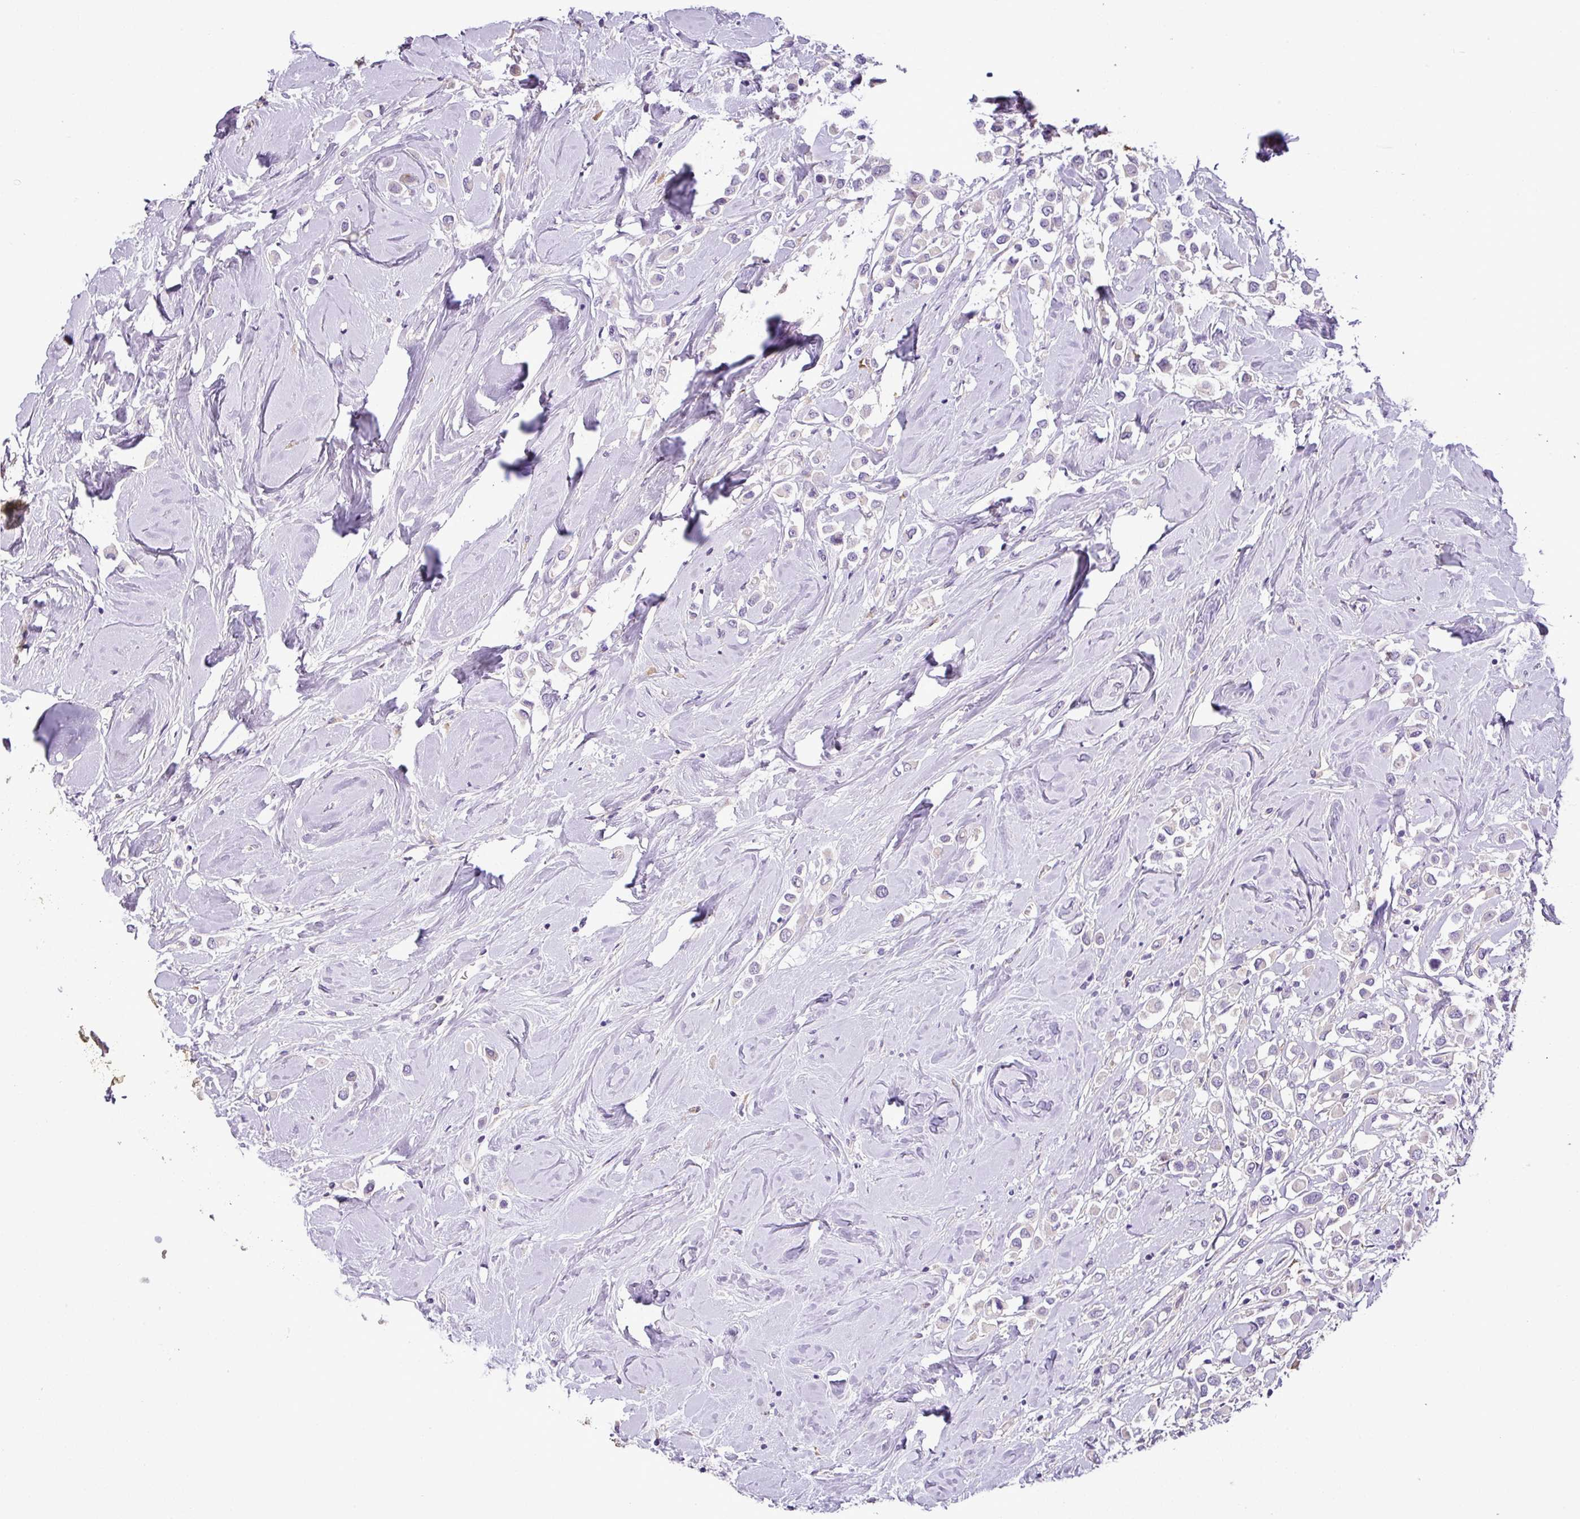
{"staining": {"intensity": "negative", "quantity": "none", "location": "none"}, "tissue": "breast cancer", "cell_type": "Tumor cells", "image_type": "cancer", "snomed": [{"axis": "morphology", "description": "Duct carcinoma"}, {"axis": "topography", "description": "Breast"}], "caption": "Immunohistochemistry micrograph of neoplastic tissue: human breast invasive ductal carcinoma stained with DAB displays no significant protein positivity in tumor cells.", "gene": "MOCS3", "patient": {"sex": "female", "age": 61}}